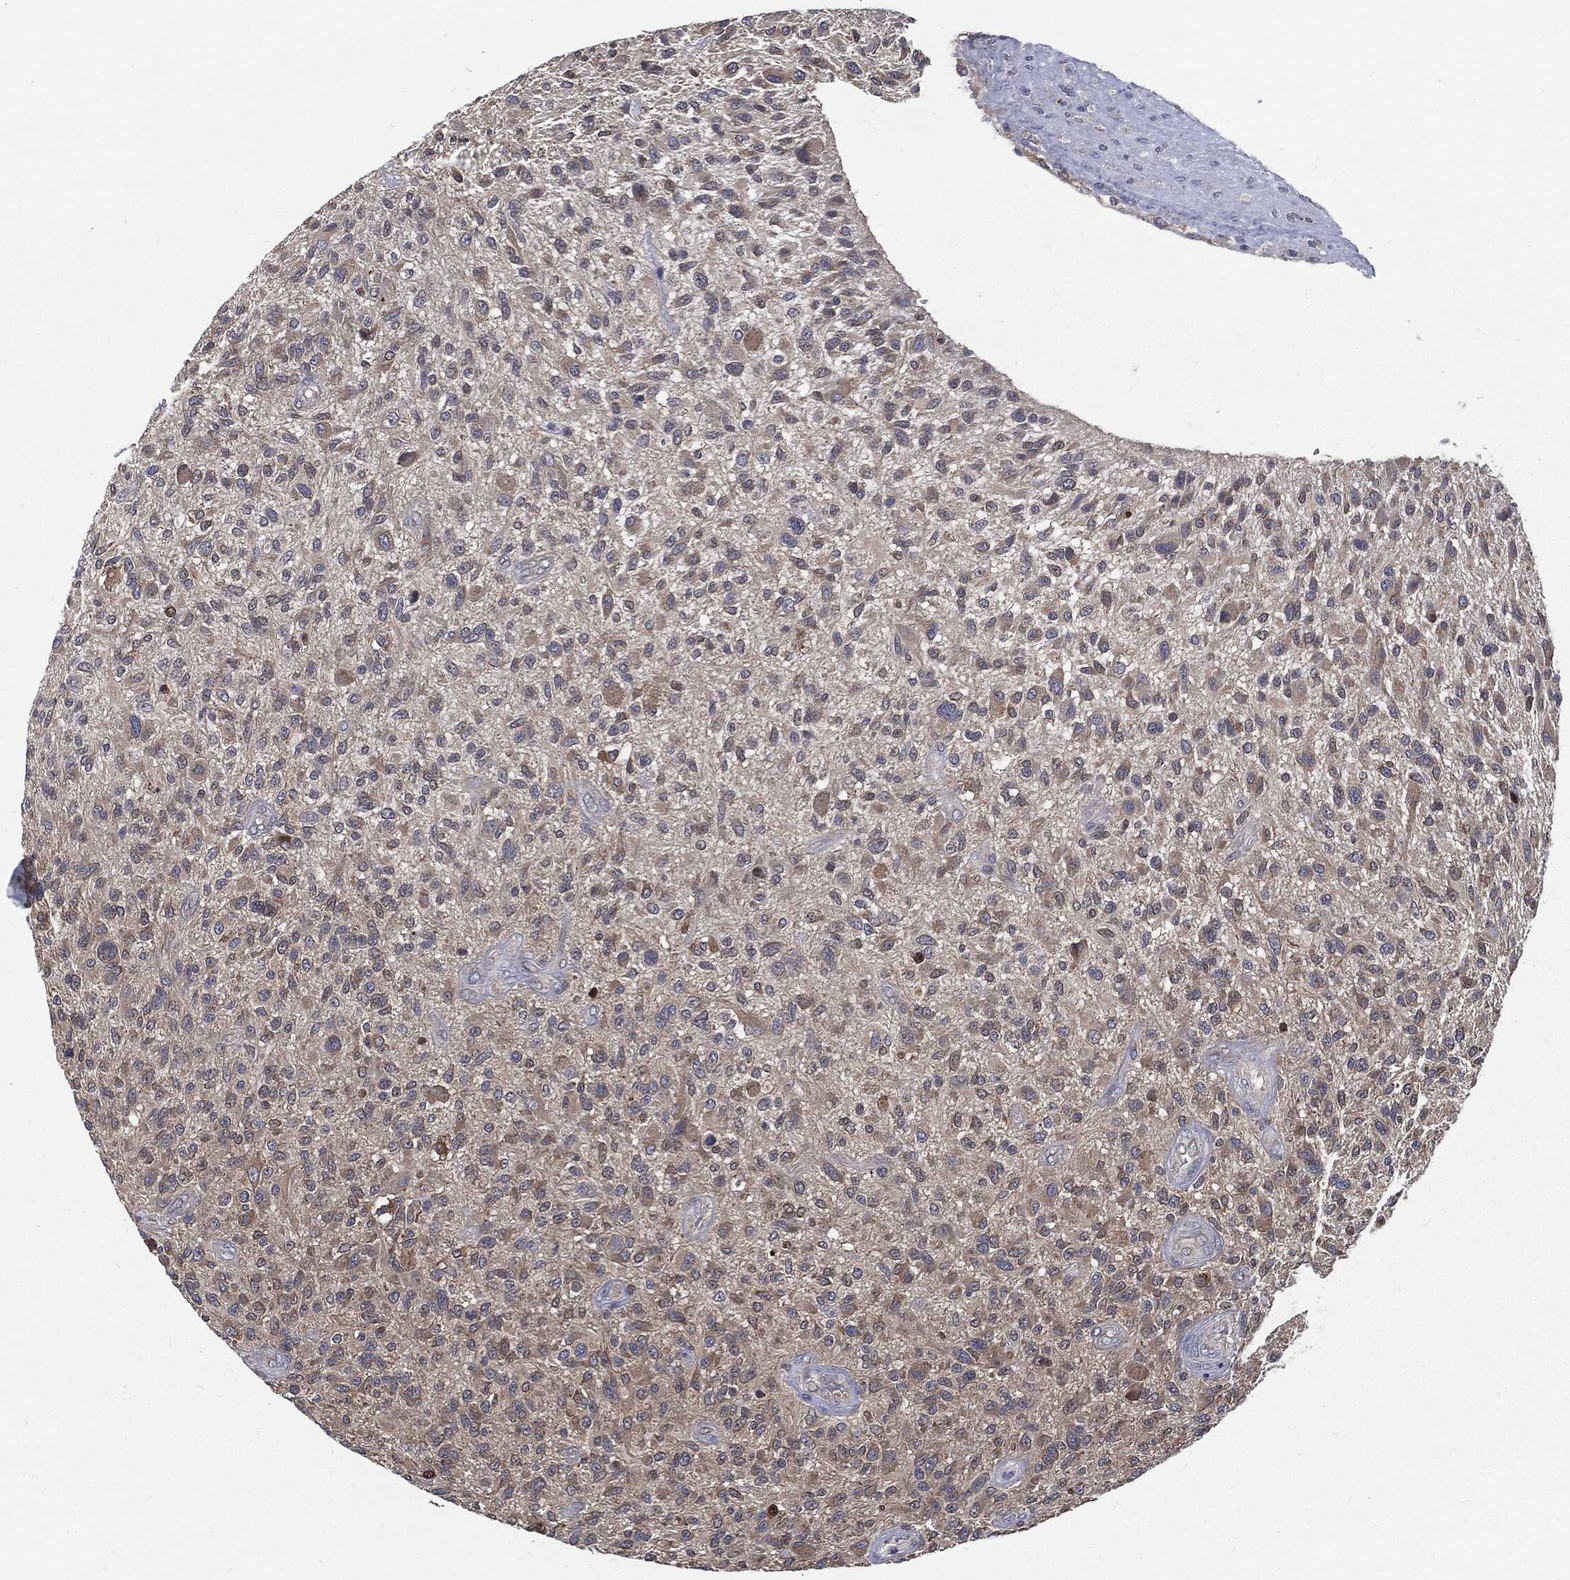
{"staining": {"intensity": "weak", "quantity": "<25%", "location": "cytoplasmic/membranous"}, "tissue": "glioma", "cell_type": "Tumor cells", "image_type": "cancer", "snomed": [{"axis": "morphology", "description": "Glioma, malignant, High grade"}, {"axis": "topography", "description": "Brain"}], "caption": "Tumor cells show no significant positivity in glioma.", "gene": "PRDX4", "patient": {"sex": "male", "age": 47}}